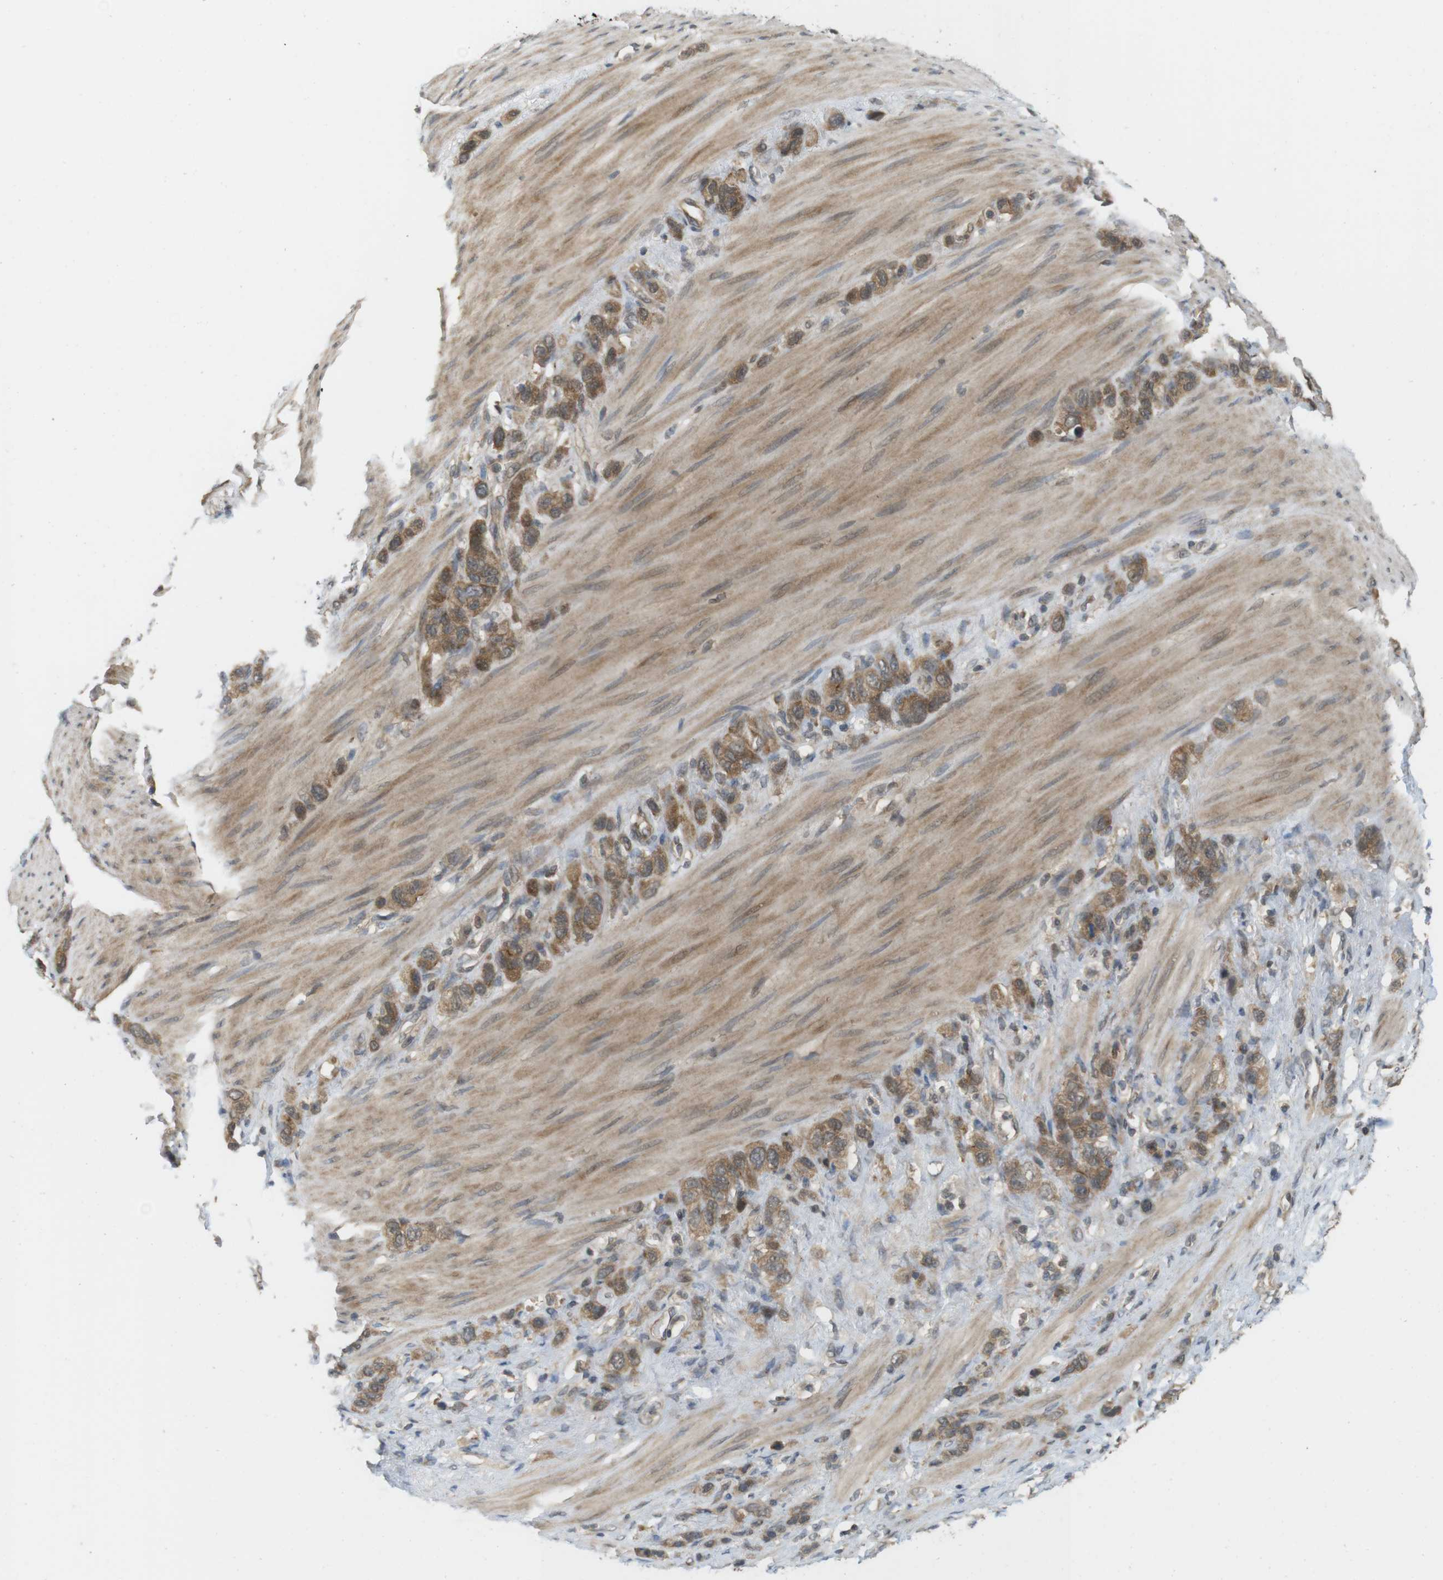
{"staining": {"intensity": "moderate", "quantity": ">75%", "location": "cytoplasmic/membranous"}, "tissue": "stomach cancer", "cell_type": "Tumor cells", "image_type": "cancer", "snomed": [{"axis": "morphology", "description": "Adenocarcinoma, NOS"}, {"axis": "morphology", "description": "Adenocarcinoma, High grade"}, {"axis": "topography", "description": "Stomach, upper"}, {"axis": "topography", "description": "Stomach, lower"}], "caption": "Immunohistochemical staining of human stomach cancer (adenocarcinoma (high-grade)) reveals medium levels of moderate cytoplasmic/membranous expression in approximately >75% of tumor cells.", "gene": "RNF130", "patient": {"sex": "female", "age": 65}}